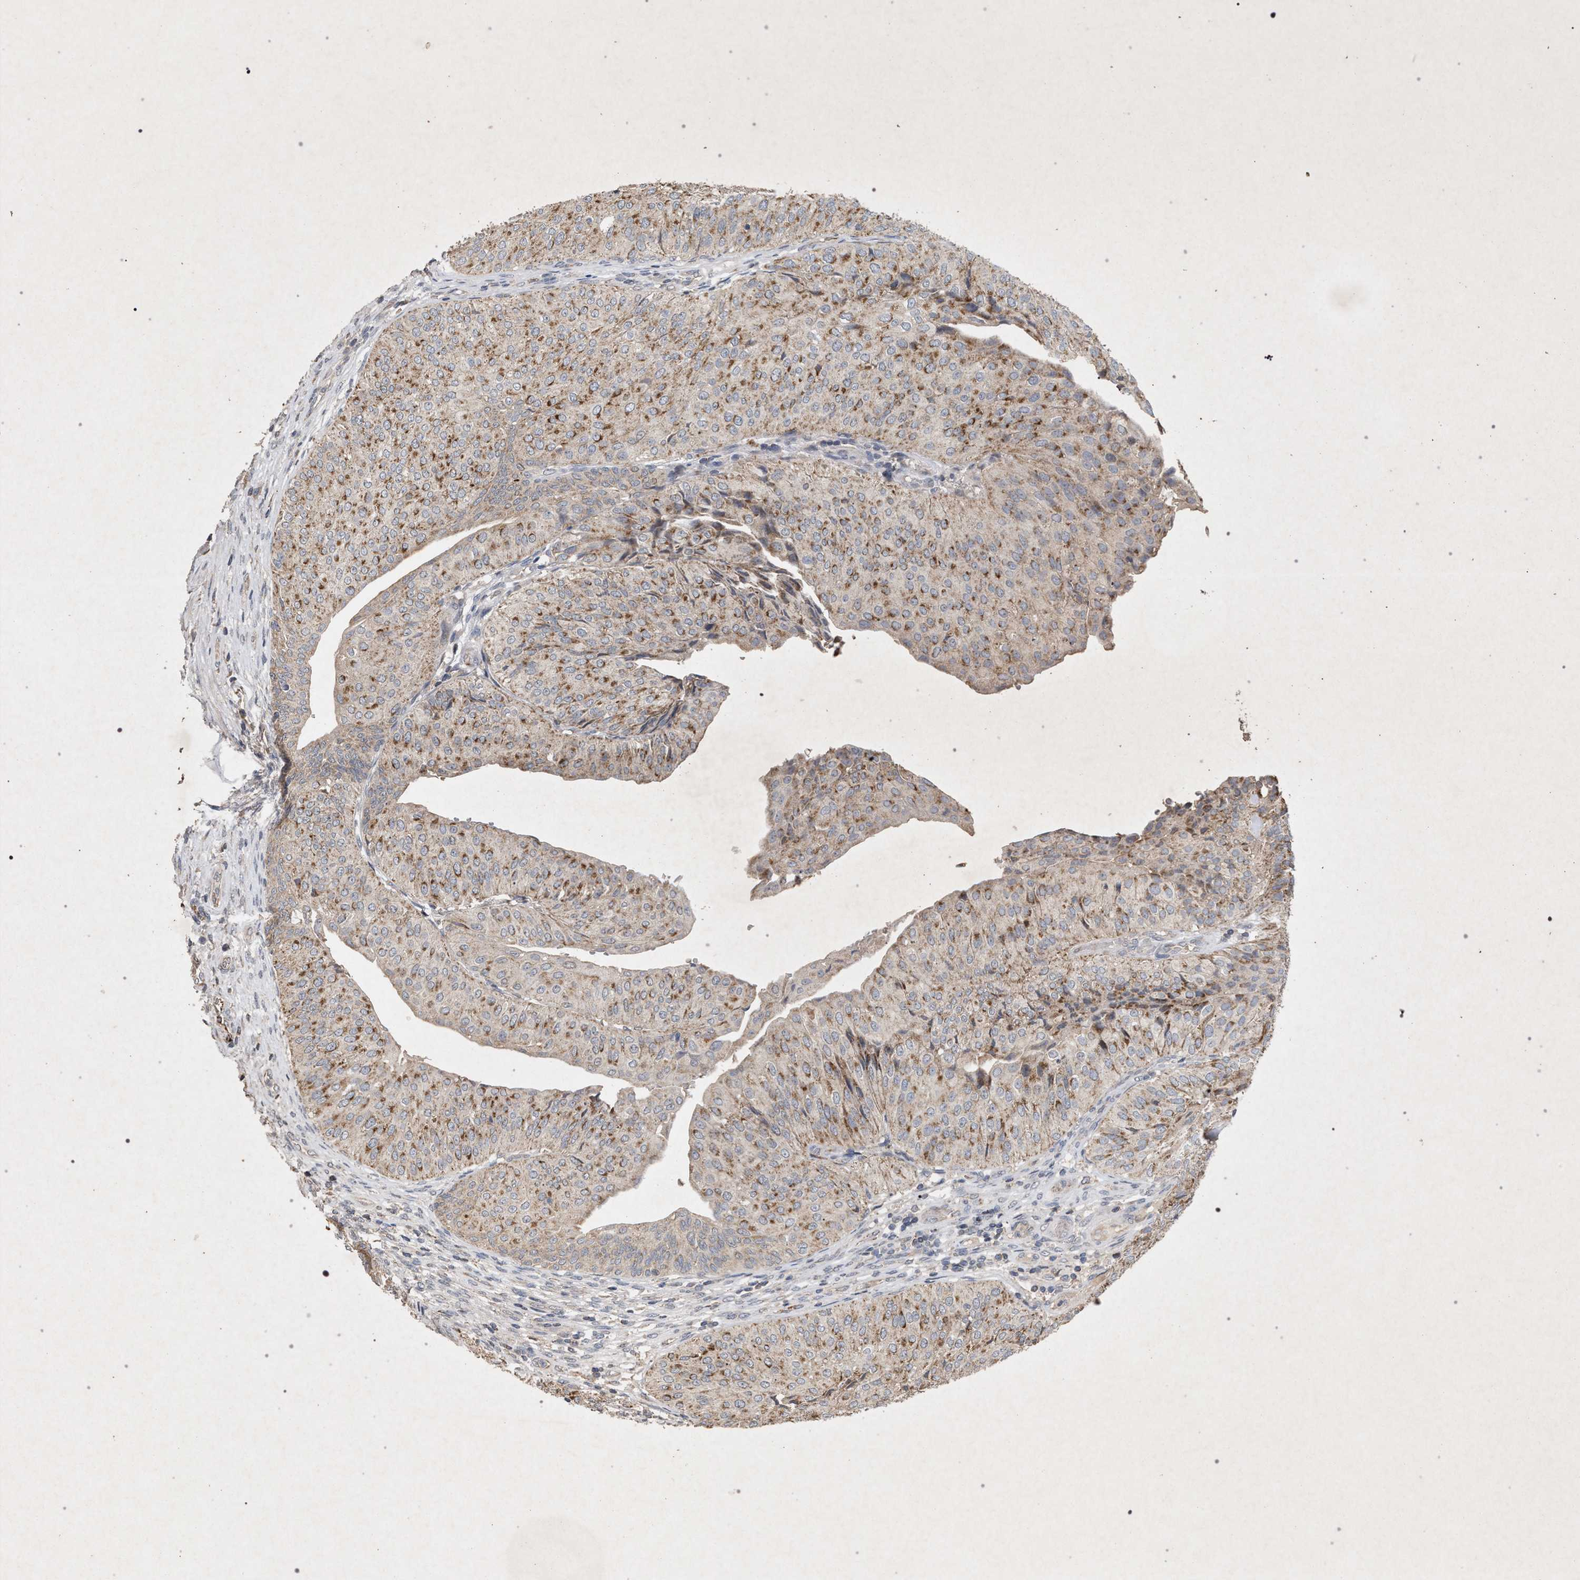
{"staining": {"intensity": "moderate", "quantity": "<25%", "location": "cytoplasmic/membranous"}, "tissue": "urothelial cancer", "cell_type": "Tumor cells", "image_type": "cancer", "snomed": [{"axis": "morphology", "description": "Urothelial carcinoma, Low grade"}, {"axis": "topography", "description": "Urinary bladder"}], "caption": "This is a photomicrograph of IHC staining of urothelial cancer, which shows moderate expression in the cytoplasmic/membranous of tumor cells.", "gene": "PKD2L1", "patient": {"sex": "male", "age": 67}}